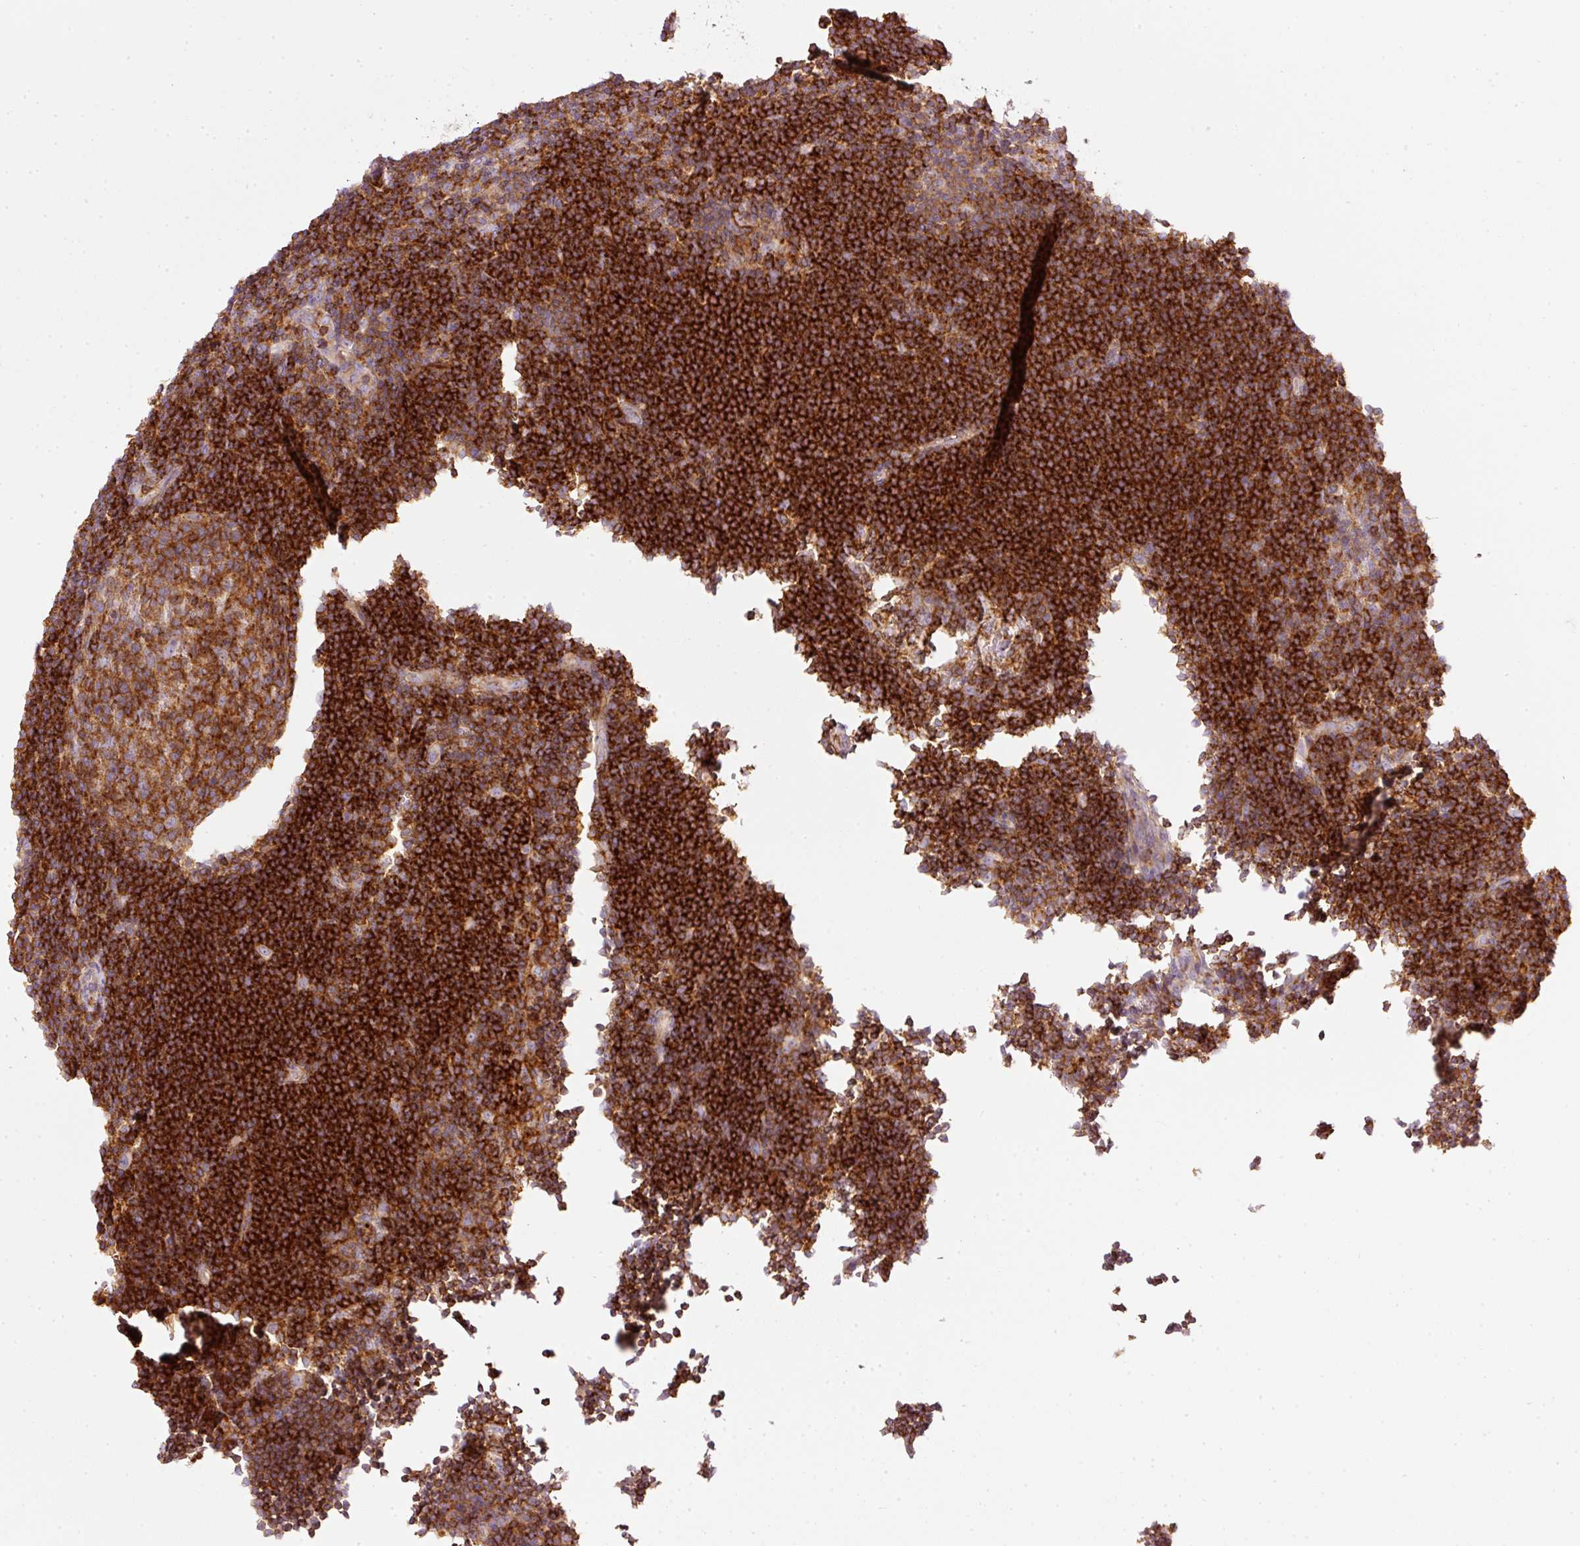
{"staining": {"intensity": "negative", "quantity": "none", "location": "none"}, "tissue": "lymphoma", "cell_type": "Tumor cells", "image_type": "cancer", "snomed": [{"axis": "morphology", "description": "Hodgkin's disease, NOS"}, {"axis": "topography", "description": "Lymph node"}], "caption": "DAB (3,3'-diaminobenzidine) immunohistochemical staining of Hodgkin's disease demonstrates no significant positivity in tumor cells. (DAB immunohistochemistry (IHC), high magnification).", "gene": "SIPA1", "patient": {"sex": "female", "age": 57}}